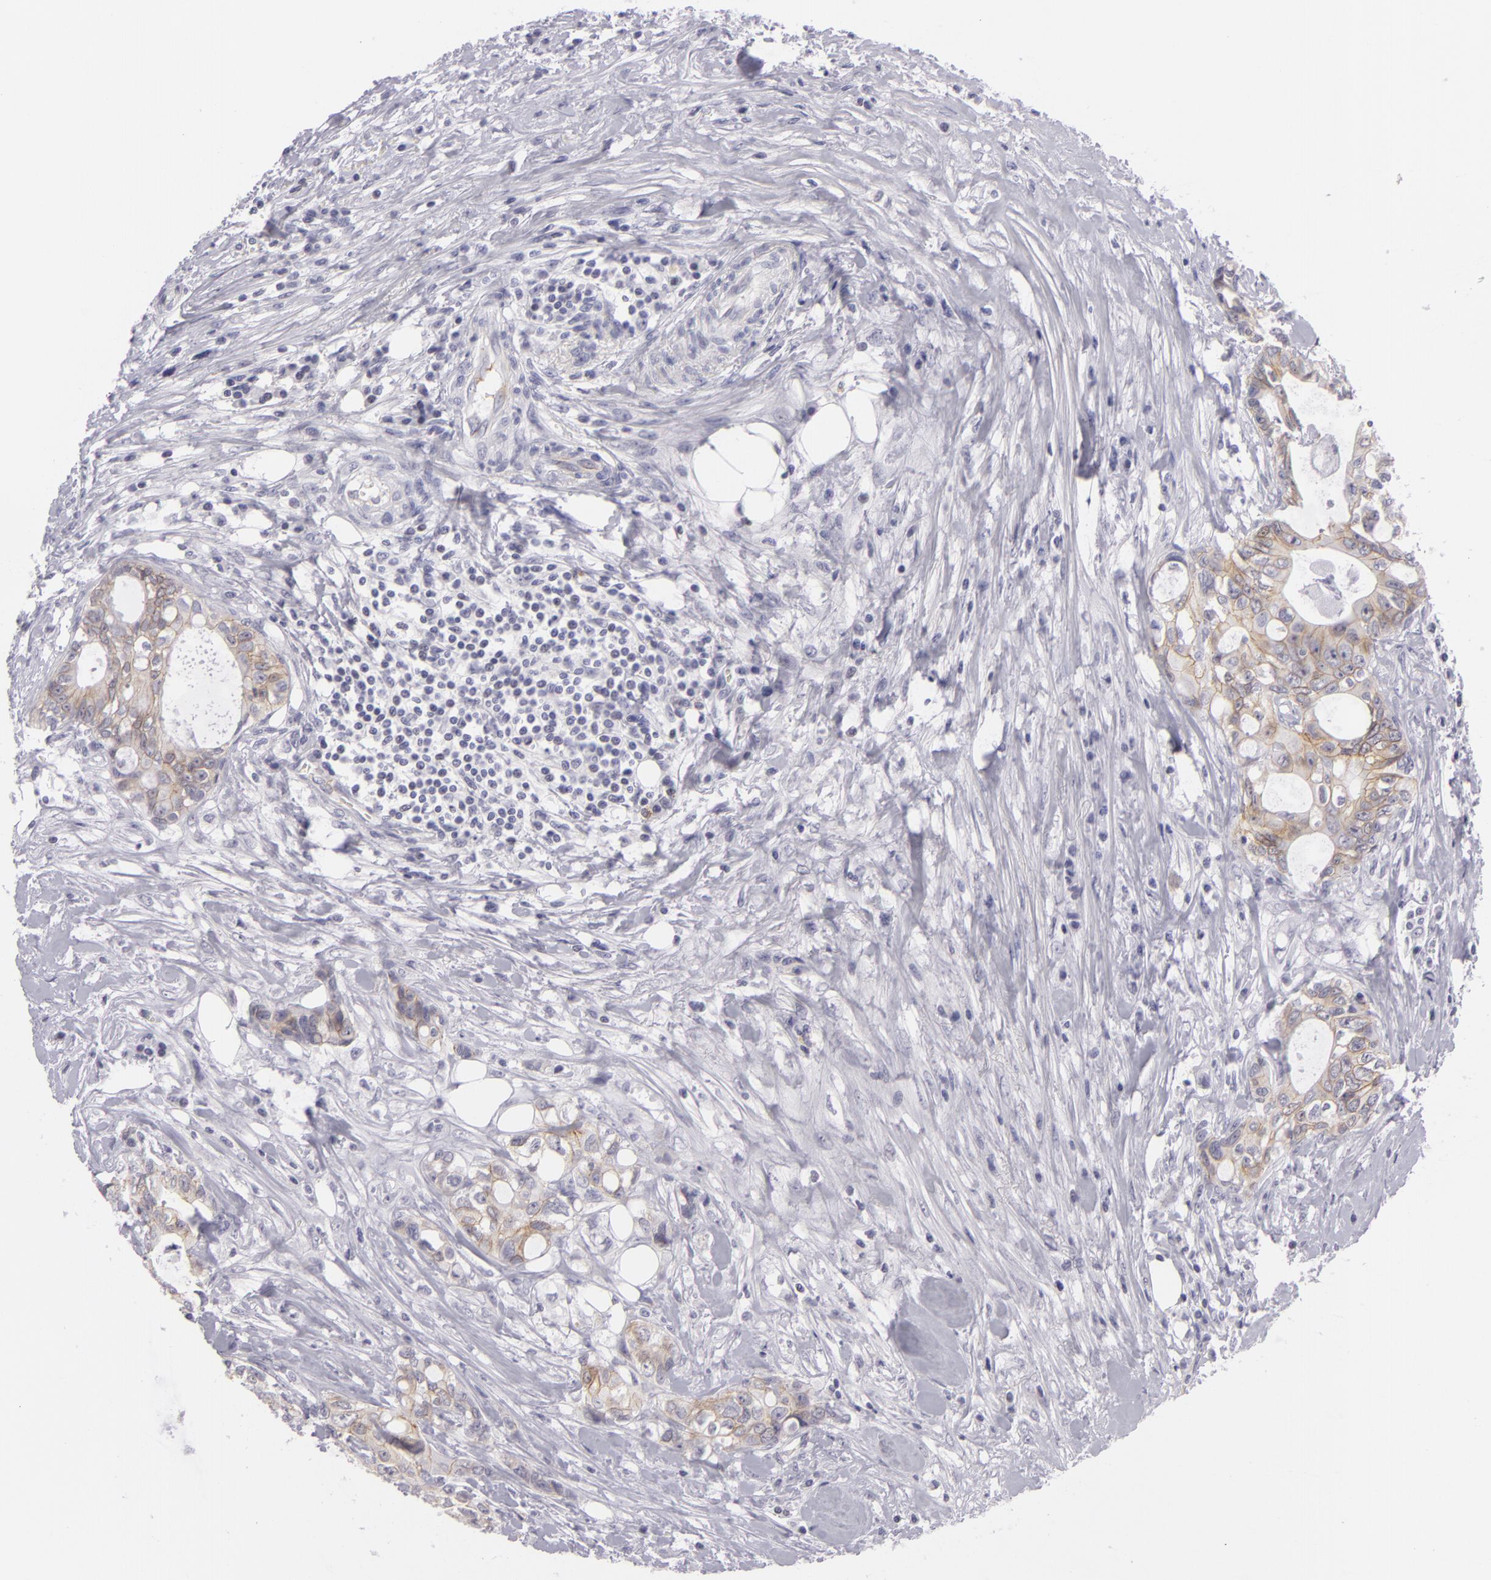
{"staining": {"intensity": "weak", "quantity": "25%-75%", "location": "cytoplasmic/membranous"}, "tissue": "colorectal cancer", "cell_type": "Tumor cells", "image_type": "cancer", "snomed": [{"axis": "morphology", "description": "Adenocarcinoma, NOS"}, {"axis": "topography", "description": "Rectum"}], "caption": "Protein staining of colorectal adenocarcinoma tissue reveals weak cytoplasmic/membranous staining in about 25%-75% of tumor cells.", "gene": "CTNNB1", "patient": {"sex": "female", "age": 57}}